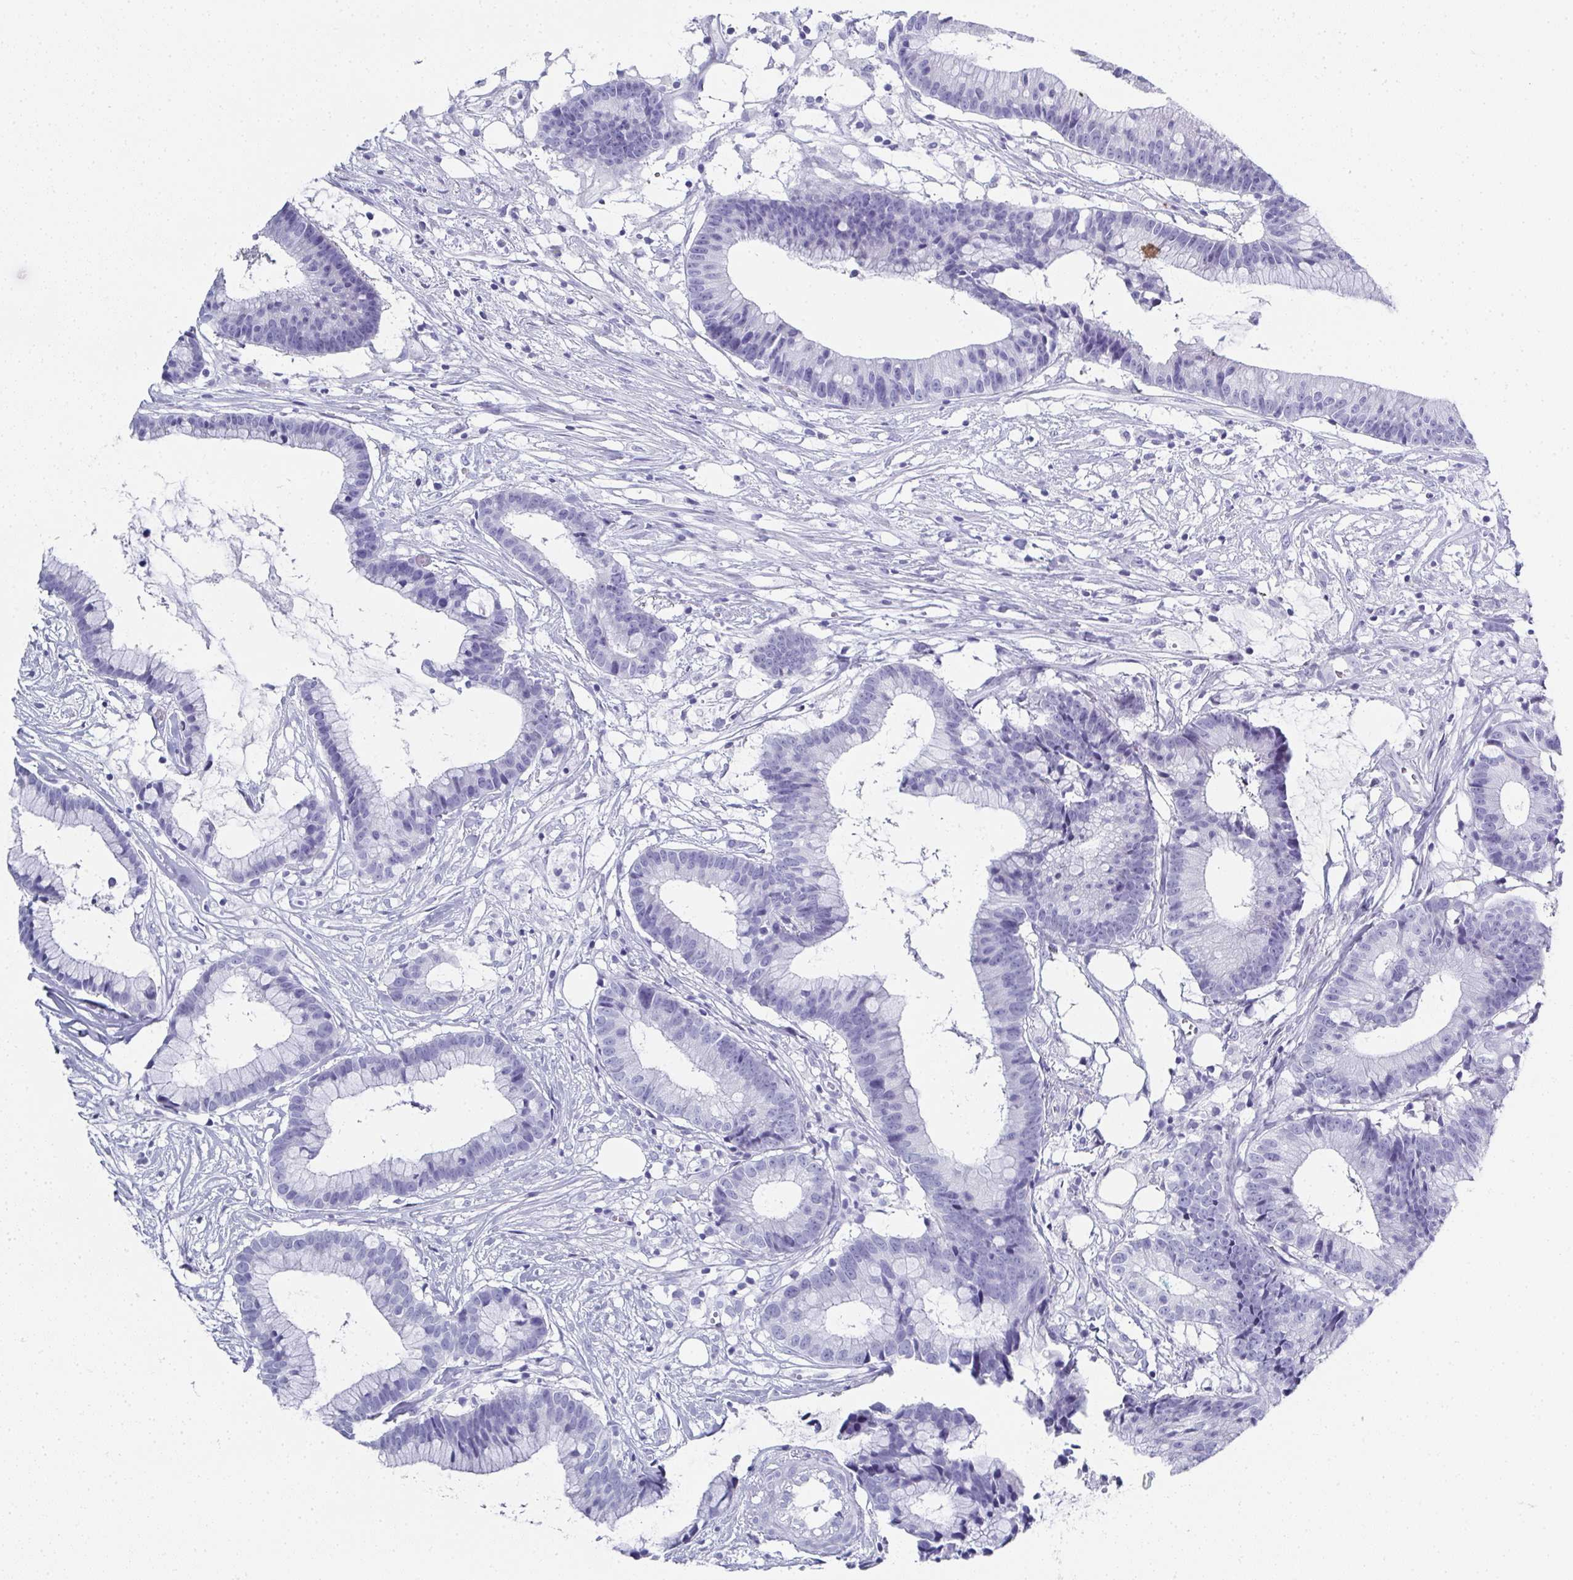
{"staining": {"intensity": "negative", "quantity": "none", "location": "none"}, "tissue": "colorectal cancer", "cell_type": "Tumor cells", "image_type": "cancer", "snomed": [{"axis": "morphology", "description": "Adenocarcinoma, NOS"}, {"axis": "topography", "description": "Colon"}], "caption": "Adenocarcinoma (colorectal) stained for a protein using immunohistochemistry exhibits no staining tumor cells.", "gene": "SYCP1", "patient": {"sex": "female", "age": 78}}